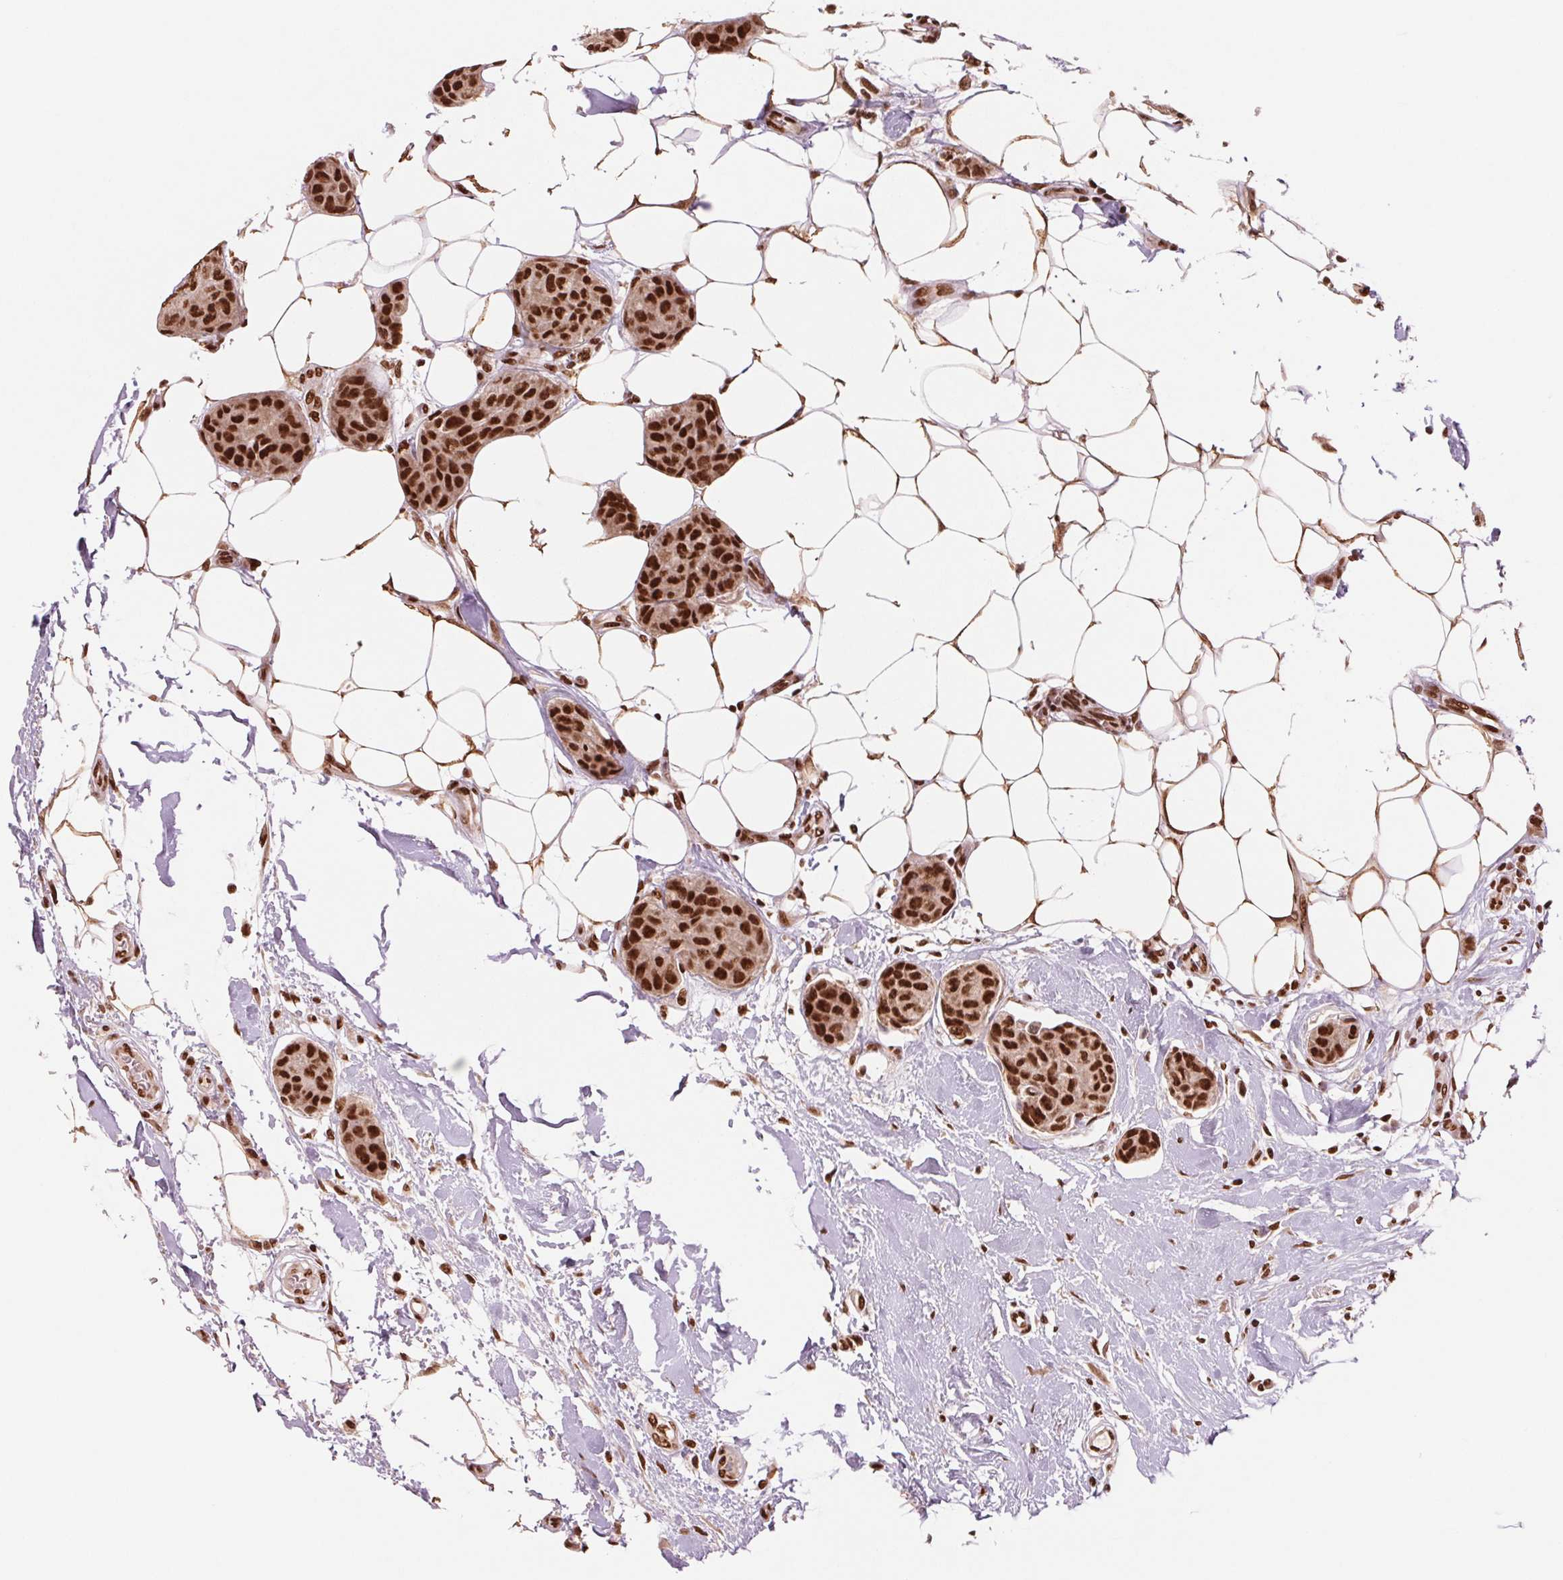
{"staining": {"intensity": "strong", "quantity": ">75%", "location": "nuclear"}, "tissue": "breast cancer", "cell_type": "Tumor cells", "image_type": "cancer", "snomed": [{"axis": "morphology", "description": "Duct carcinoma"}, {"axis": "topography", "description": "Breast"}, {"axis": "topography", "description": "Lymph node"}], "caption": "Brown immunohistochemical staining in breast cancer (invasive ductal carcinoma) shows strong nuclear staining in approximately >75% of tumor cells. The staining is performed using DAB brown chromogen to label protein expression. The nuclei are counter-stained blue using hematoxylin.", "gene": "TTLL9", "patient": {"sex": "female", "age": 80}}